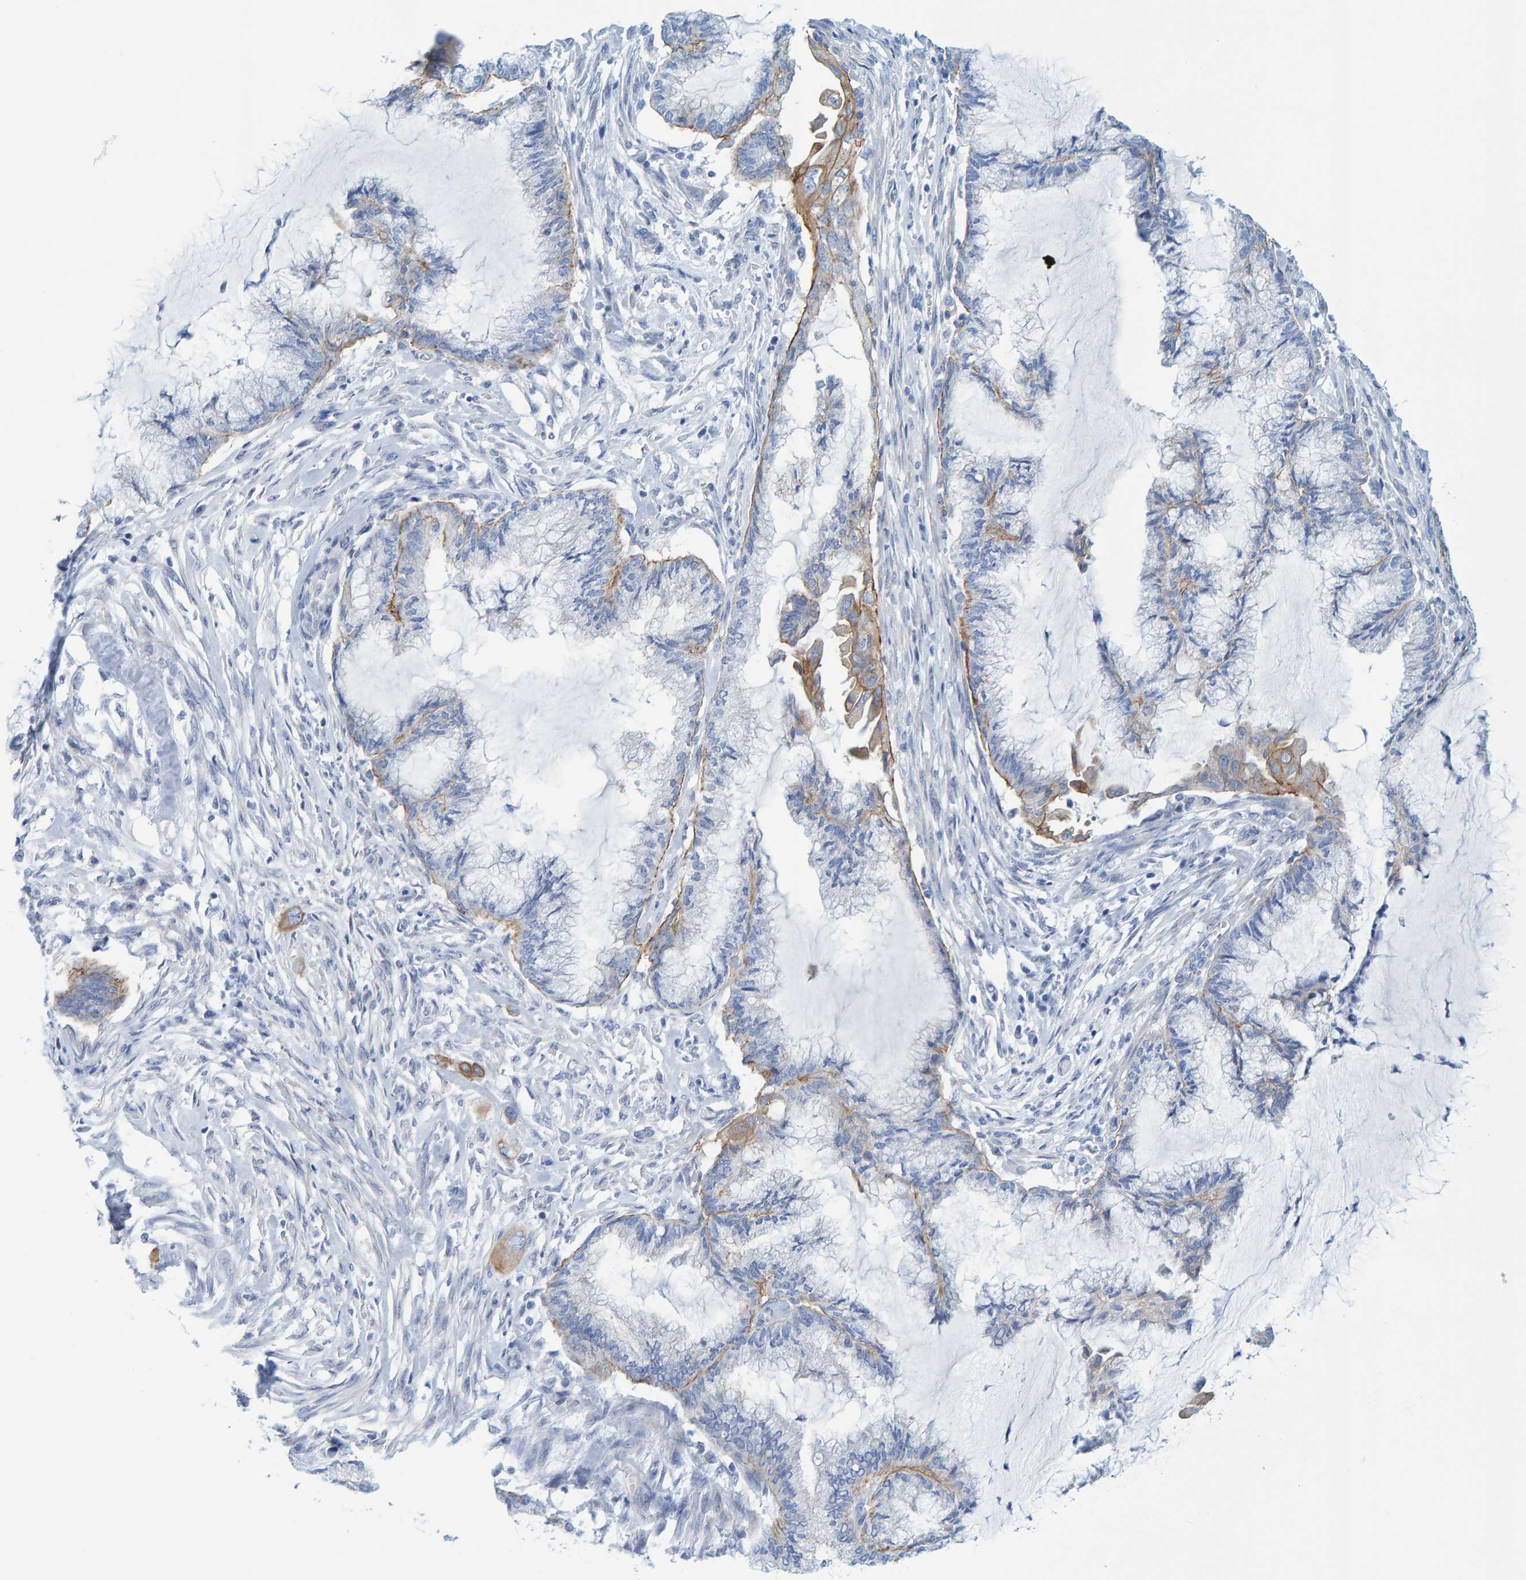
{"staining": {"intensity": "moderate", "quantity": "<25%", "location": "cytoplasmic/membranous"}, "tissue": "endometrial cancer", "cell_type": "Tumor cells", "image_type": "cancer", "snomed": [{"axis": "morphology", "description": "Adenocarcinoma, NOS"}, {"axis": "topography", "description": "Endometrium"}], "caption": "Protein staining demonstrates moderate cytoplasmic/membranous positivity in about <25% of tumor cells in endometrial adenocarcinoma. (DAB IHC with brightfield microscopy, high magnification).", "gene": "JAKMIP3", "patient": {"sex": "female", "age": 86}}